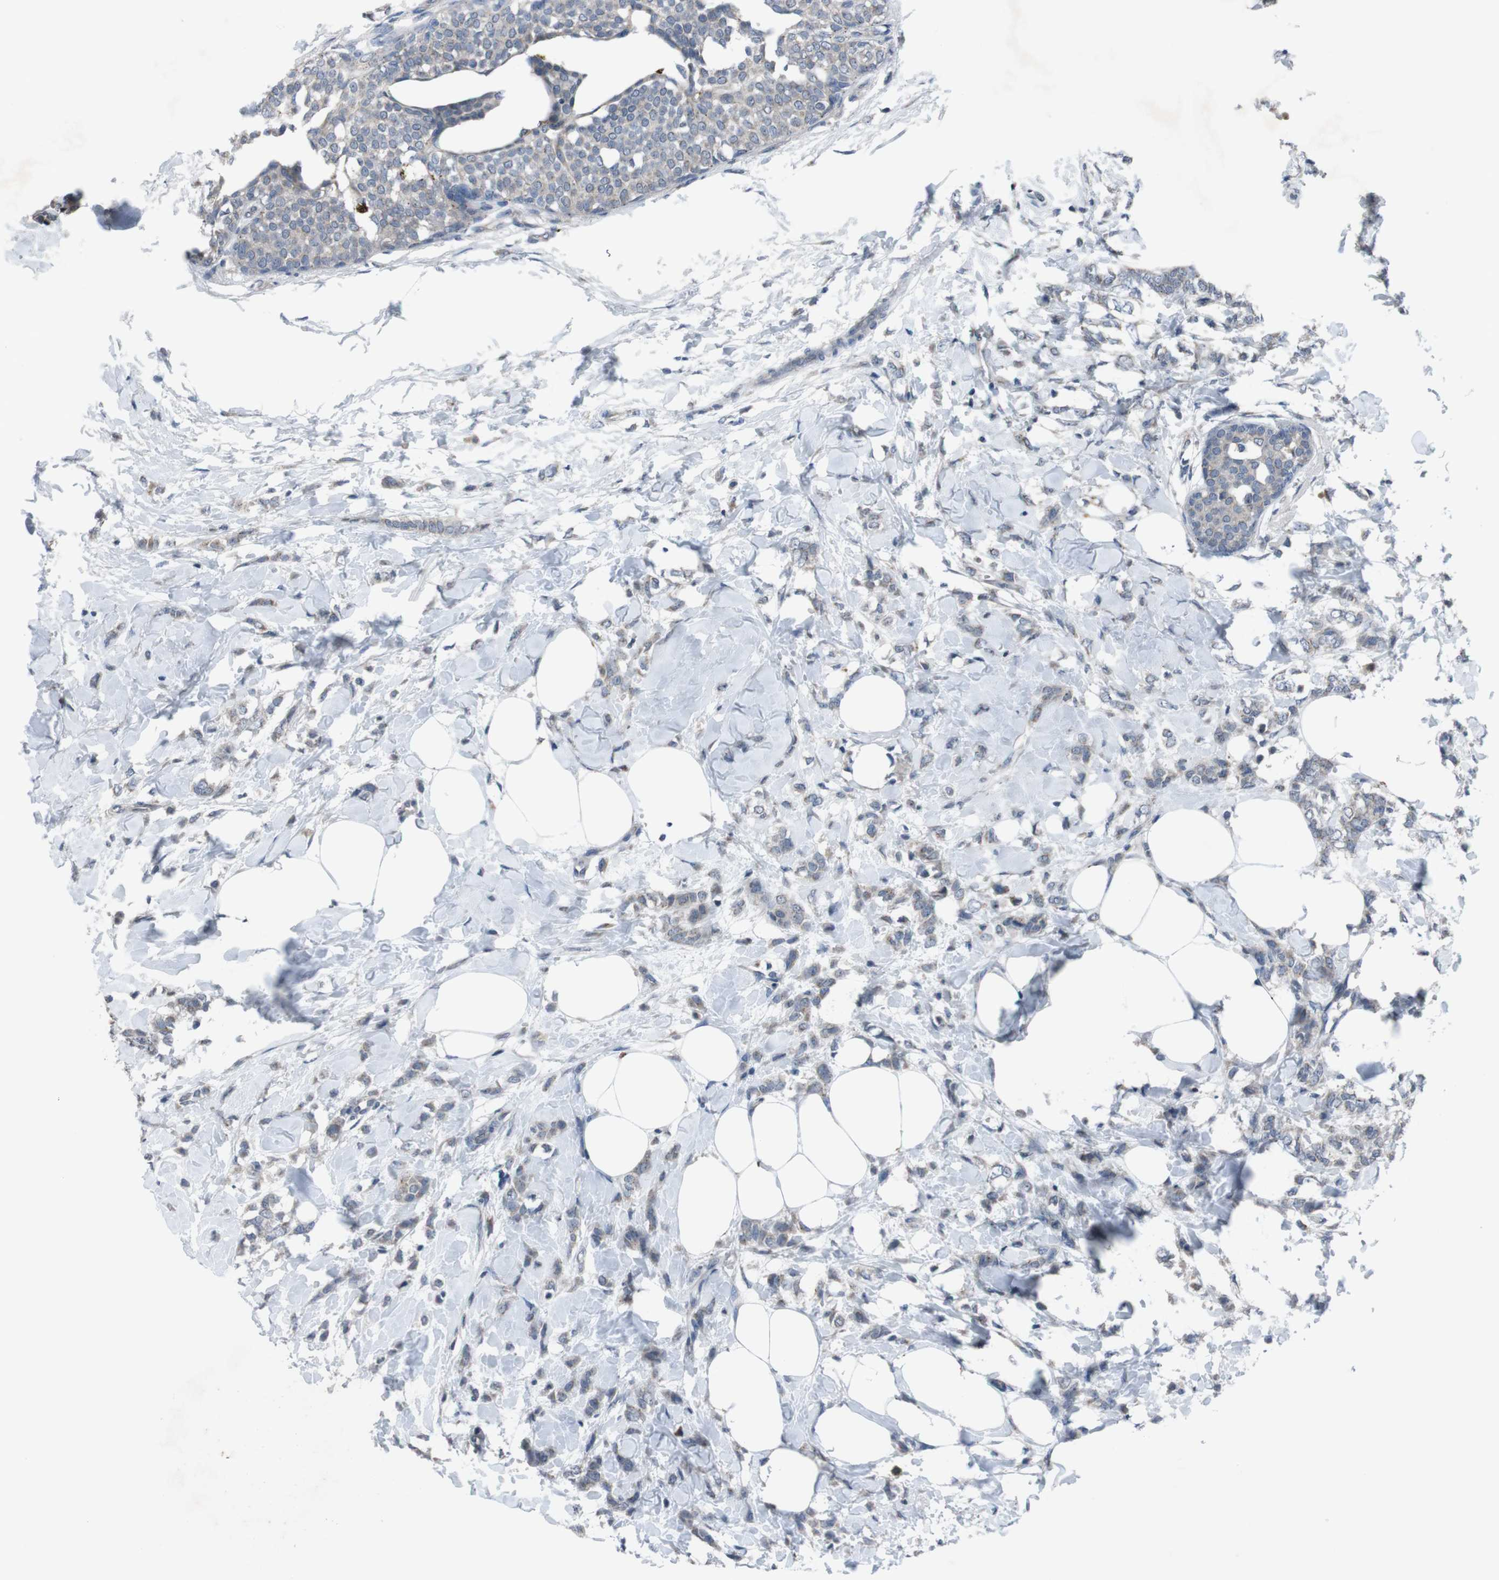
{"staining": {"intensity": "weak", "quantity": ">75%", "location": "cytoplasmic/membranous"}, "tissue": "breast cancer", "cell_type": "Tumor cells", "image_type": "cancer", "snomed": [{"axis": "morphology", "description": "Lobular carcinoma, in situ"}, {"axis": "morphology", "description": "Lobular carcinoma"}, {"axis": "topography", "description": "Breast"}], "caption": "Immunohistochemical staining of human breast cancer (lobular carcinoma) reveals weak cytoplasmic/membranous protein expression in about >75% of tumor cells. (DAB IHC with brightfield microscopy, high magnification).", "gene": "EFNA5", "patient": {"sex": "female", "age": 41}}